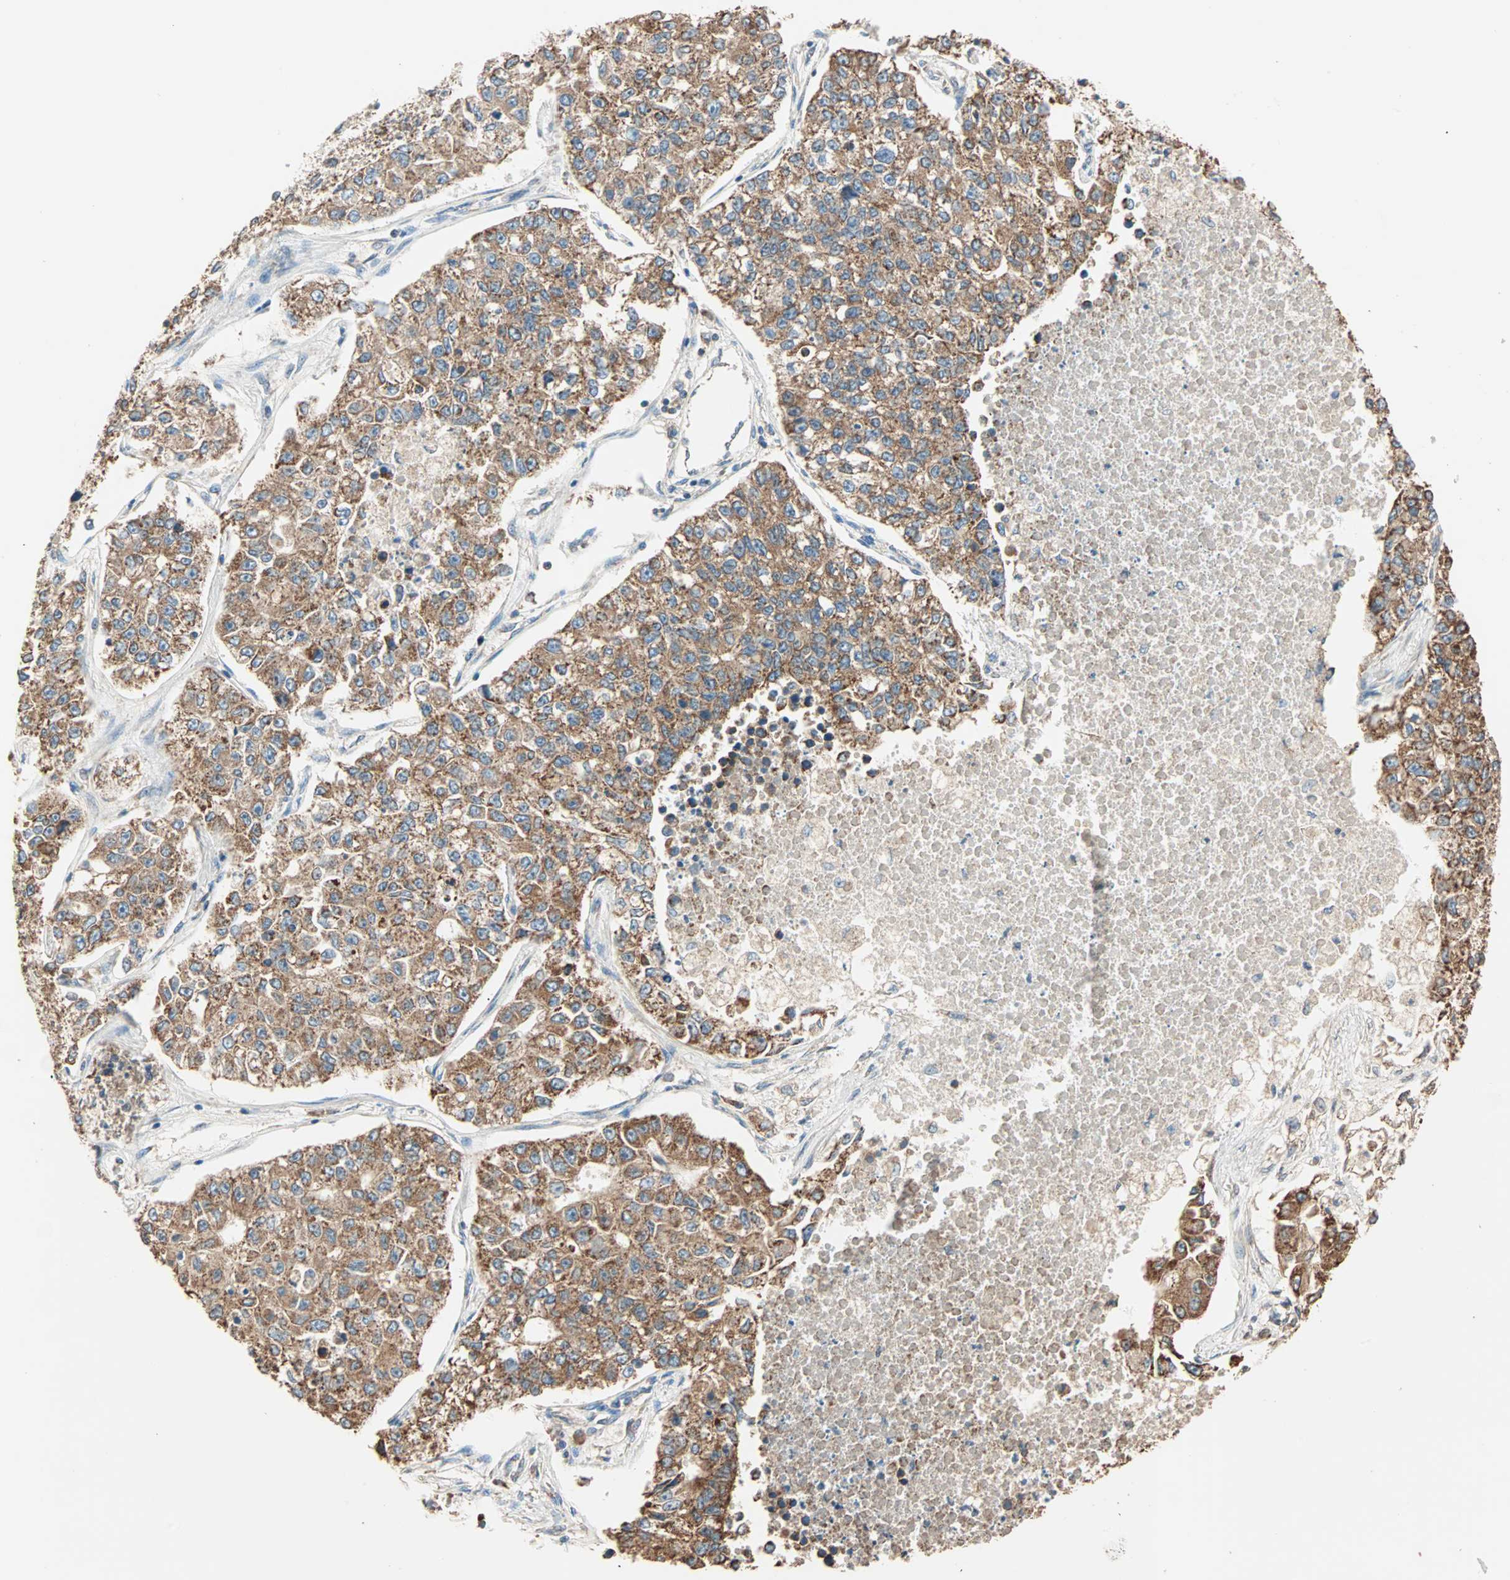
{"staining": {"intensity": "strong", "quantity": ">75%", "location": "cytoplasmic/membranous"}, "tissue": "lung cancer", "cell_type": "Tumor cells", "image_type": "cancer", "snomed": [{"axis": "morphology", "description": "Adenocarcinoma, NOS"}, {"axis": "topography", "description": "Lung"}], "caption": "Lung cancer stained with a brown dye shows strong cytoplasmic/membranous positive expression in approximately >75% of tumor cells.", "gene": "EIF4G2", "patient": {"sex": "male", "age": 49}}